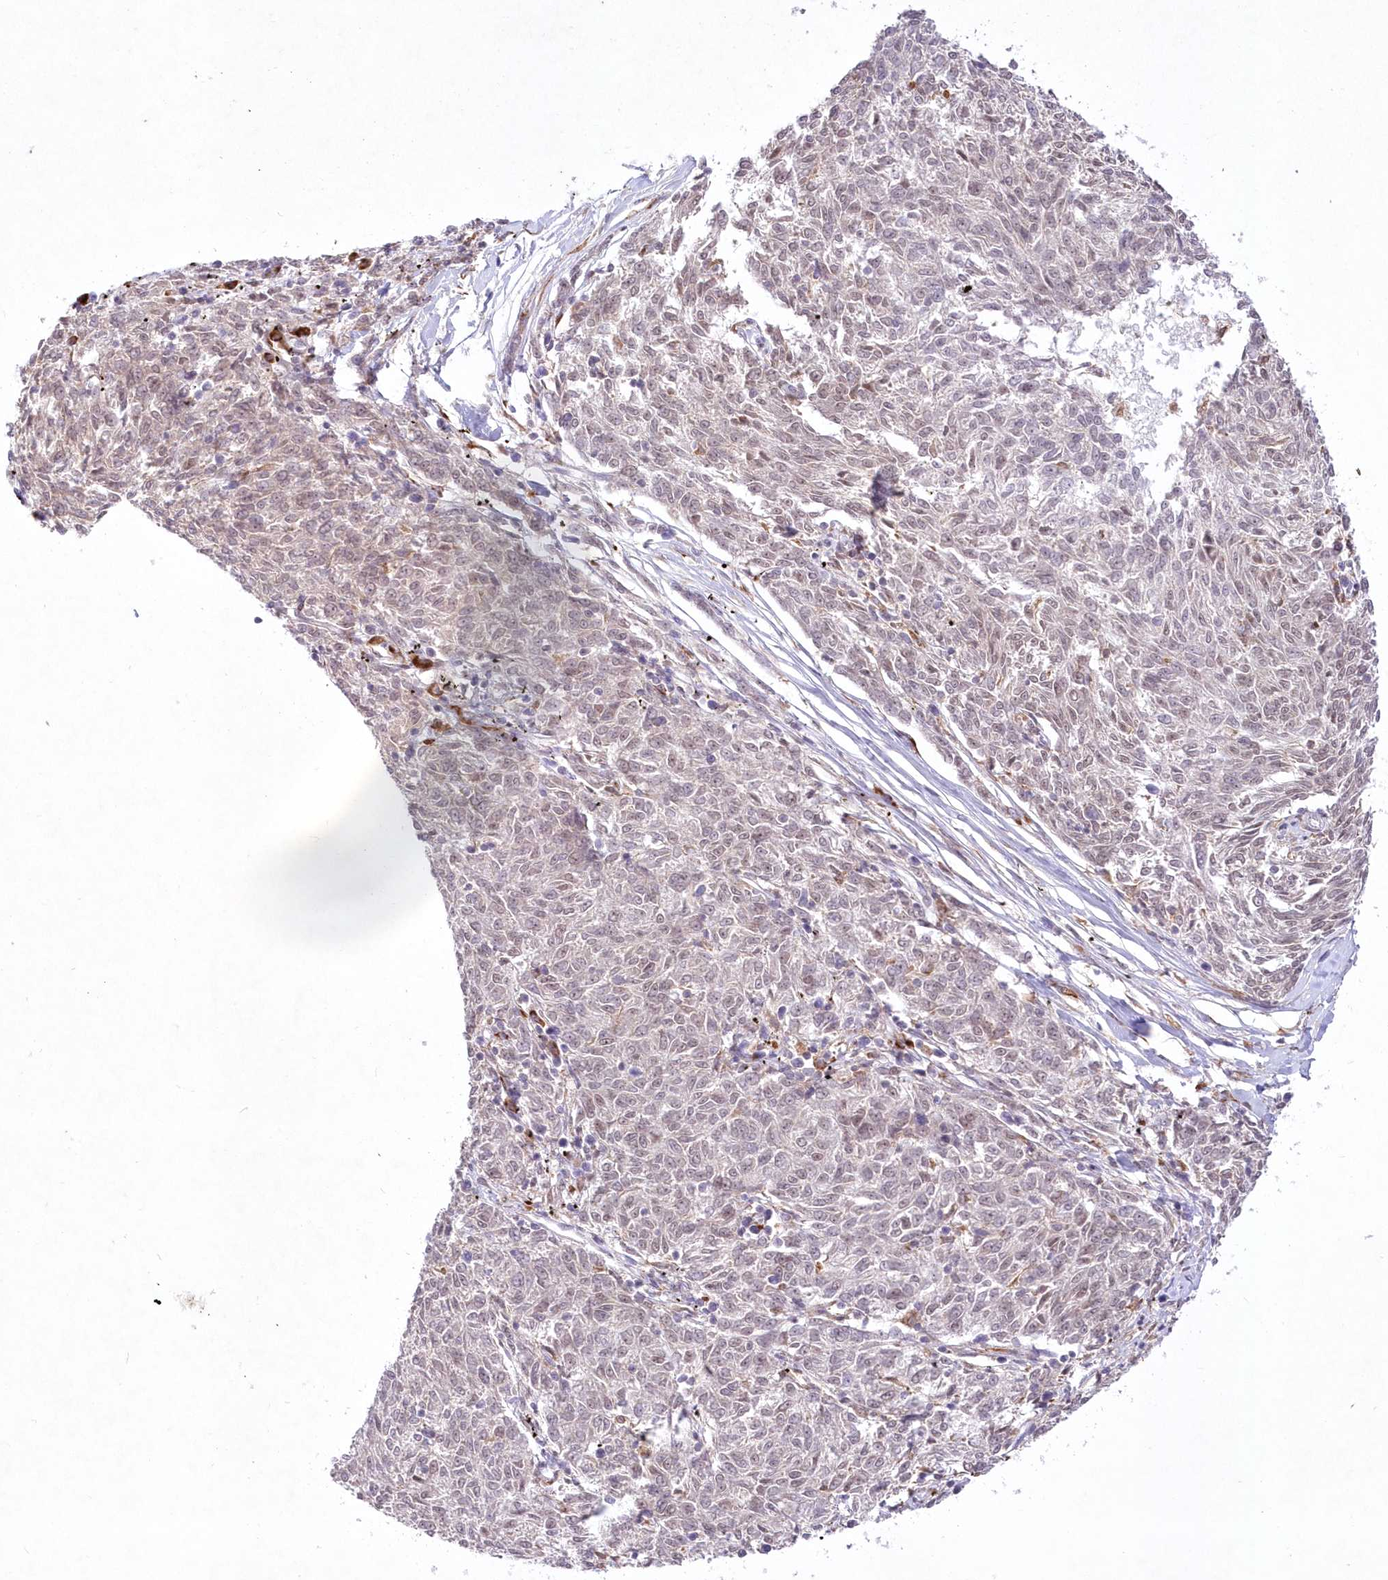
{"staining": {"intensity": "negative", "quantity": "none", "location": "none"}, "tissue": "melanoma", "cell_type": "Tumor cells", "image_type": "cancer", "snomed": [{"axis": "morphology", "description": "Malignant melanoma, NOS"}, {"axis": "topography", "description": "Skin"}], "caption": "Malignant melanoma was stained to show a protein in brown. There is no significant expression in tumor cells. Brightfield microscopy of immunohistochemistry stained with DAB (3,3'-diaminobenzidine) (brown) and hematoxylin (blue), captured at high magnification.", "gene": "LDB1", "patient": {"sex": "female", "age": 72}}